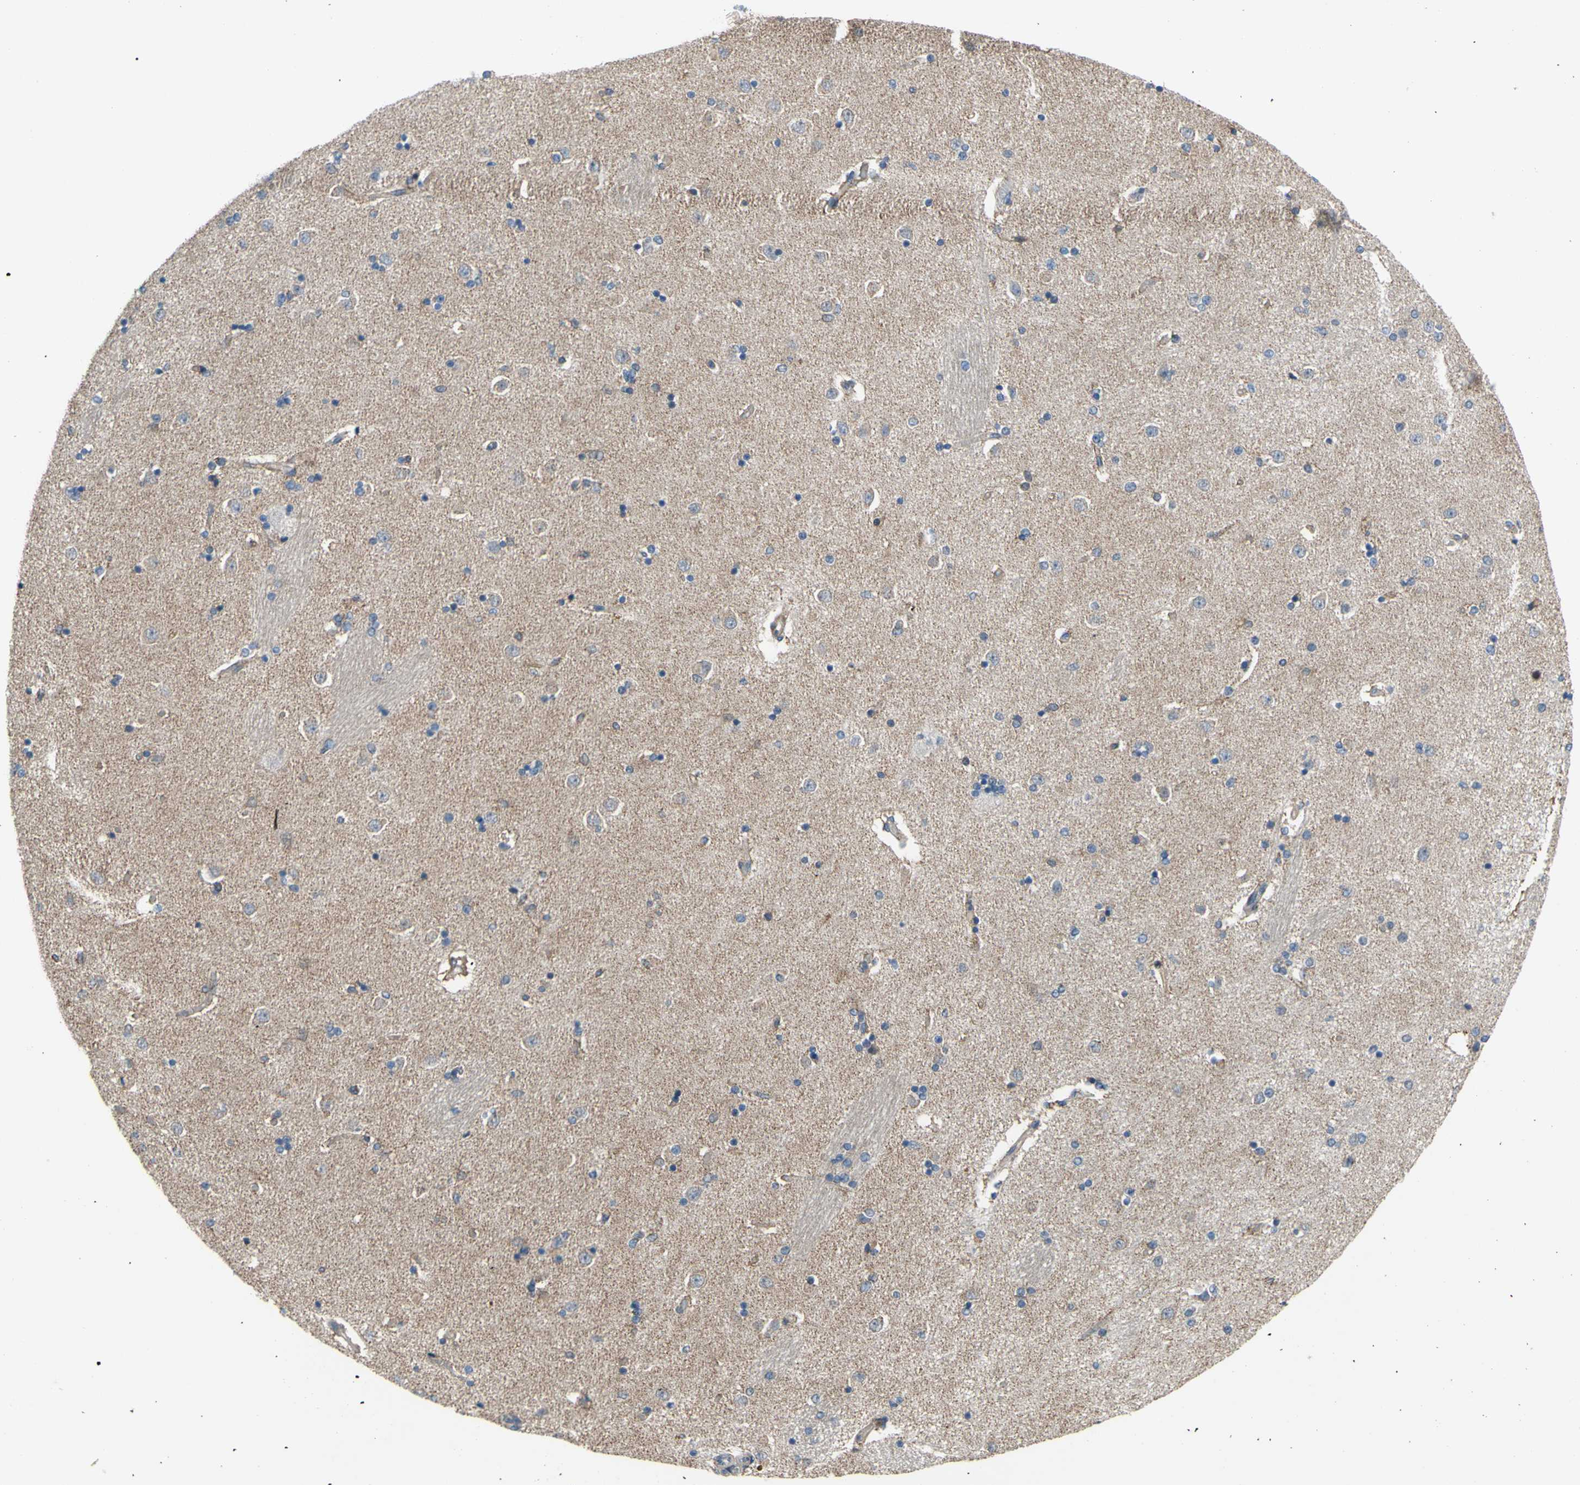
{"staining": {"intensity": "moderate", "quantity": "<25%", "location": "cytoplasmic/membranous"}, "tissue": "caudate", "cell_type": "Glial cells", "image_type": "normal", "snomed": [{"axis": "morphology", "description": "Normal tissue, NOS"}, {"axis": "topography", "description": "Lateral ventricle wall"}], "caption": "Caudate stained with DAB immunohistochemistry demonstrates low levels of moderate cytoplasmic/membranous expression in about <25% of glial cells.", "gene": "GRAMD2B", "patient": {"sex": "female", "age": 54}}